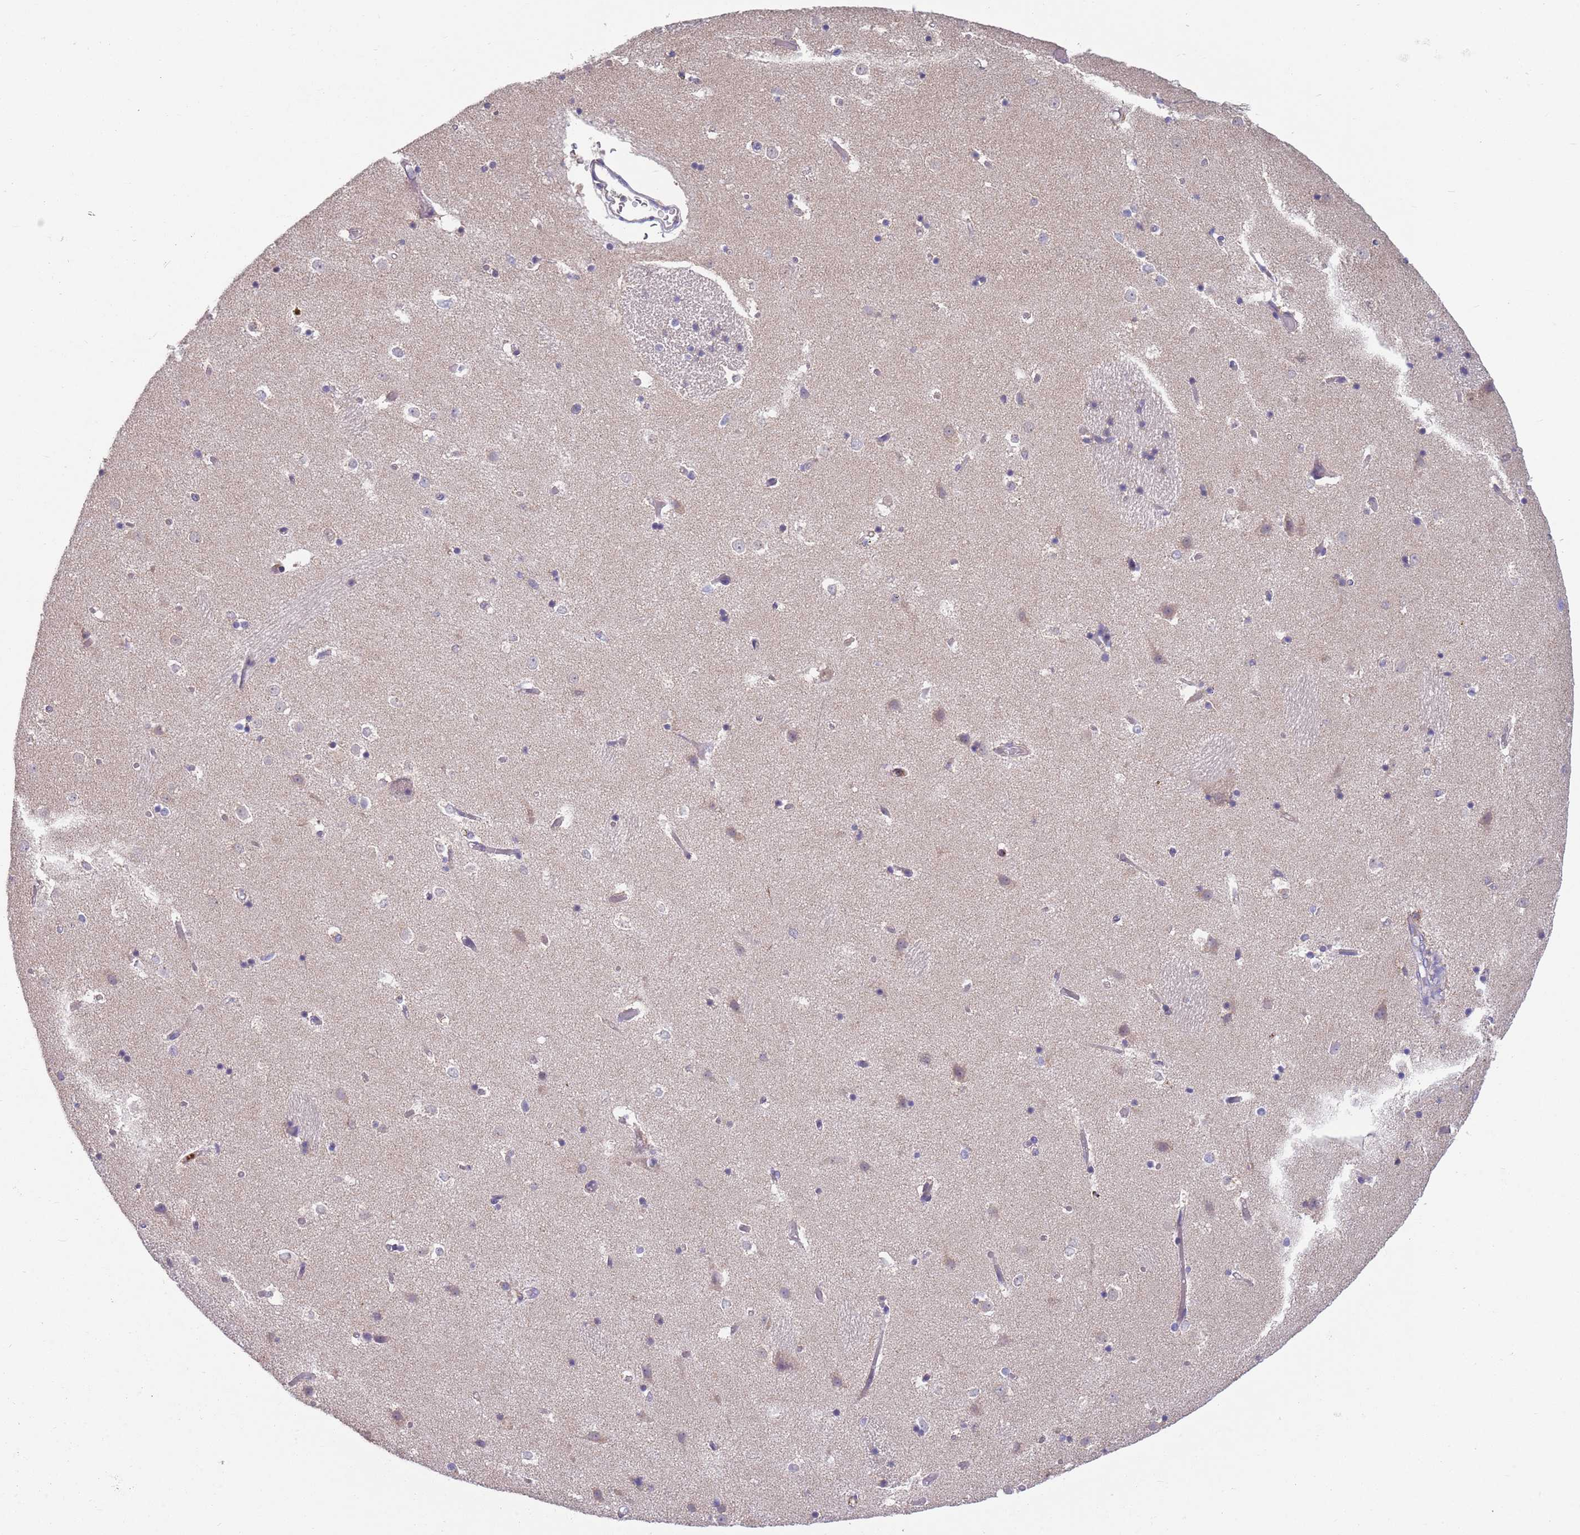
{"staining": {"intensity": "negative", "quantity": "none", "location": "none"}, "tissue": "caudate", "cell_type": "Glial cells", "image_type": "normal", "snomed": [{"axis": "morphology", "description": "Normal tissue, NOS"}, {"axis": "topography", "description": "Lateral ventricle wall"}], "caption": "This is an IHC photomicrograph of normal caudate. There is no positivity in glial cells.", "gene": "DDT", "patient": {"sex": "female", "age": 52}}